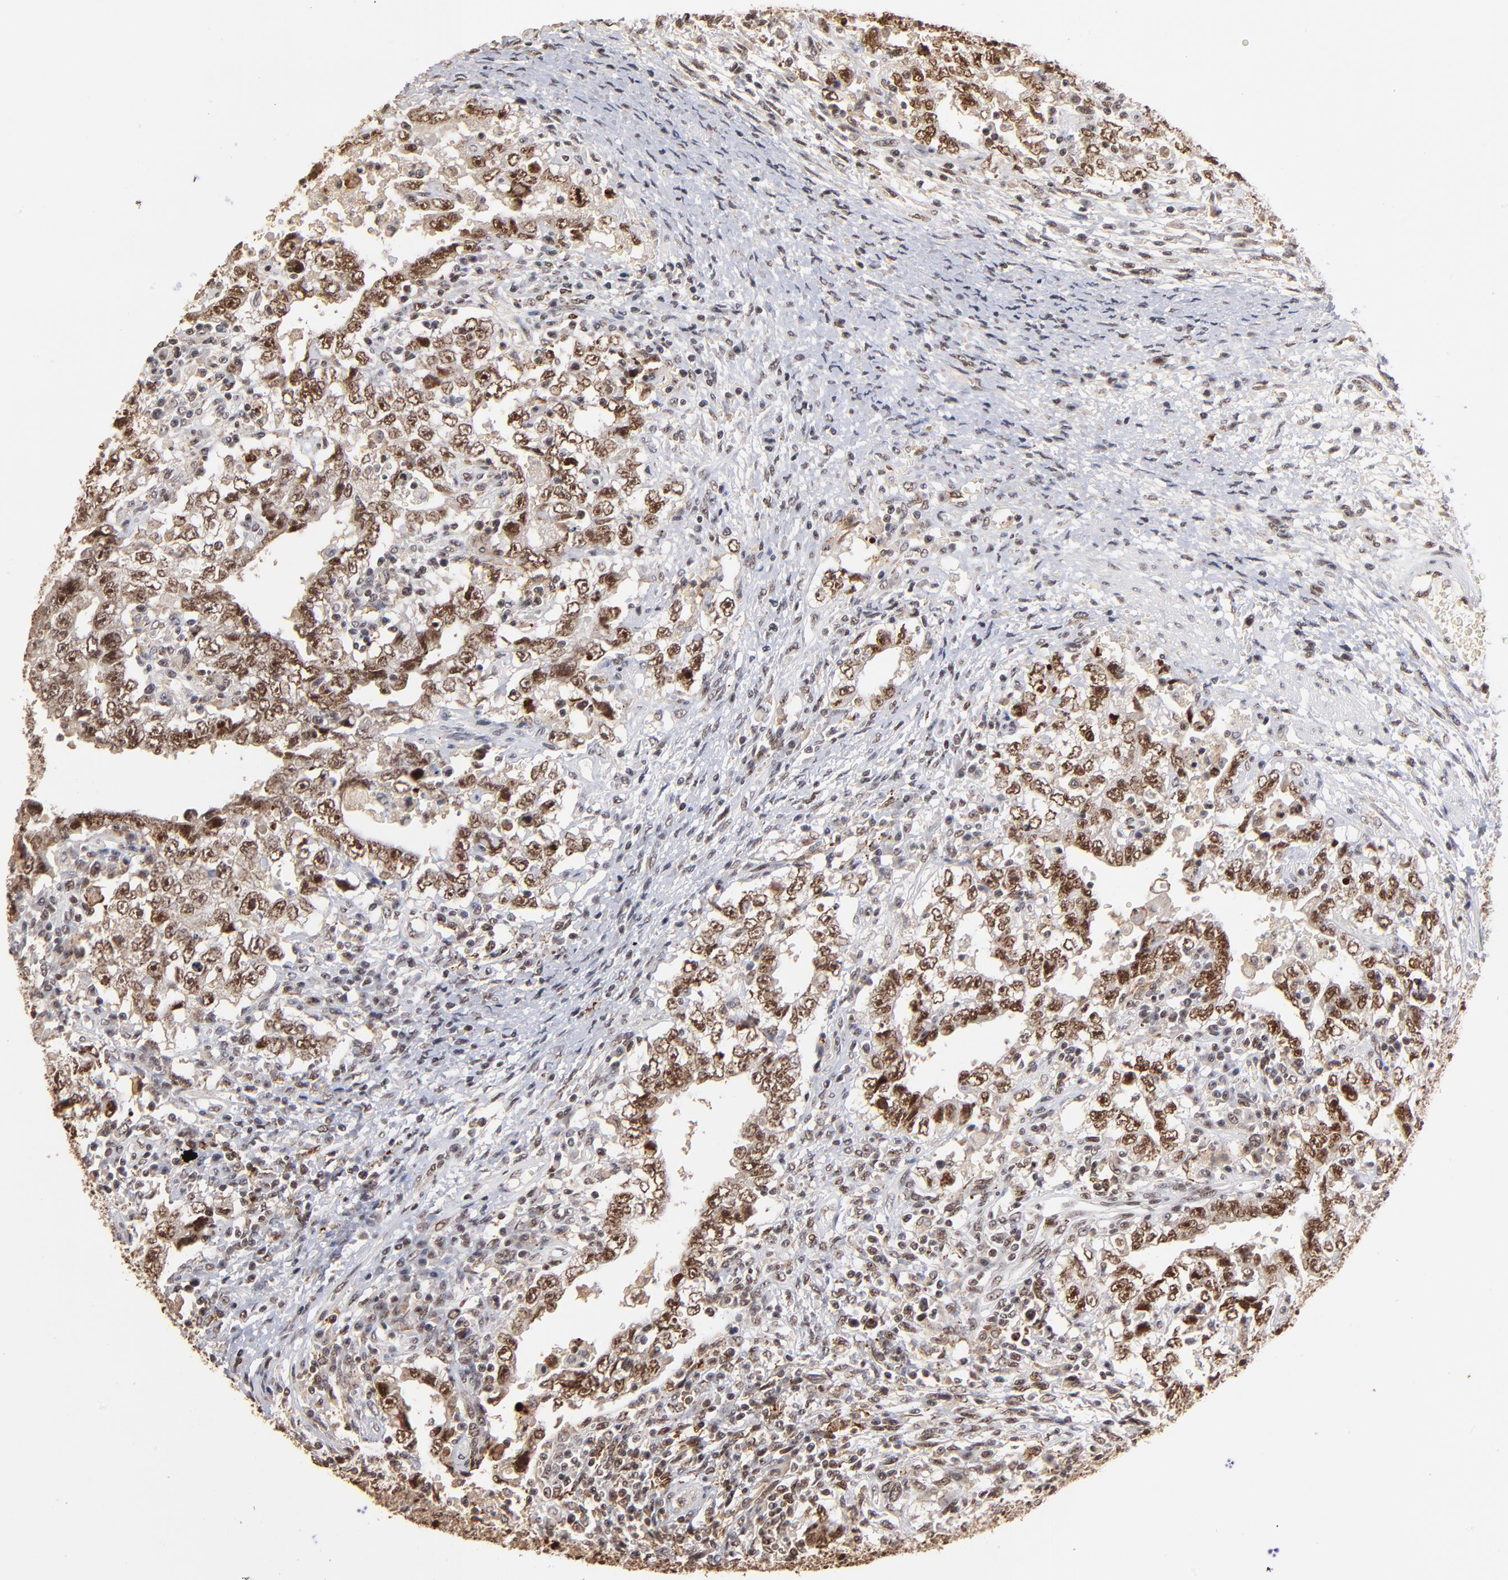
{"staining": {"intensity": "strong", "quantity": ">75%", "location": "cytoplasmic/membranous,nuclear"}, "tissue": "testis cancer", "cell_type": "Tumor cells", "image_type": "cancer", "snomed": [{"axis": "morphology", "description": "Carcinoma, Embryonal, NOS"}, {"axis": "topography", "description": "Testis"}], "caption": "Testis cancer stained with immunohistochemistry (IHC) shows strong cytoplasmic/membranous and nuclear staining in approximately >75% of tumor cells.", "gene": "ZNF146", "patient": {"sex": "male", "age": 26}}